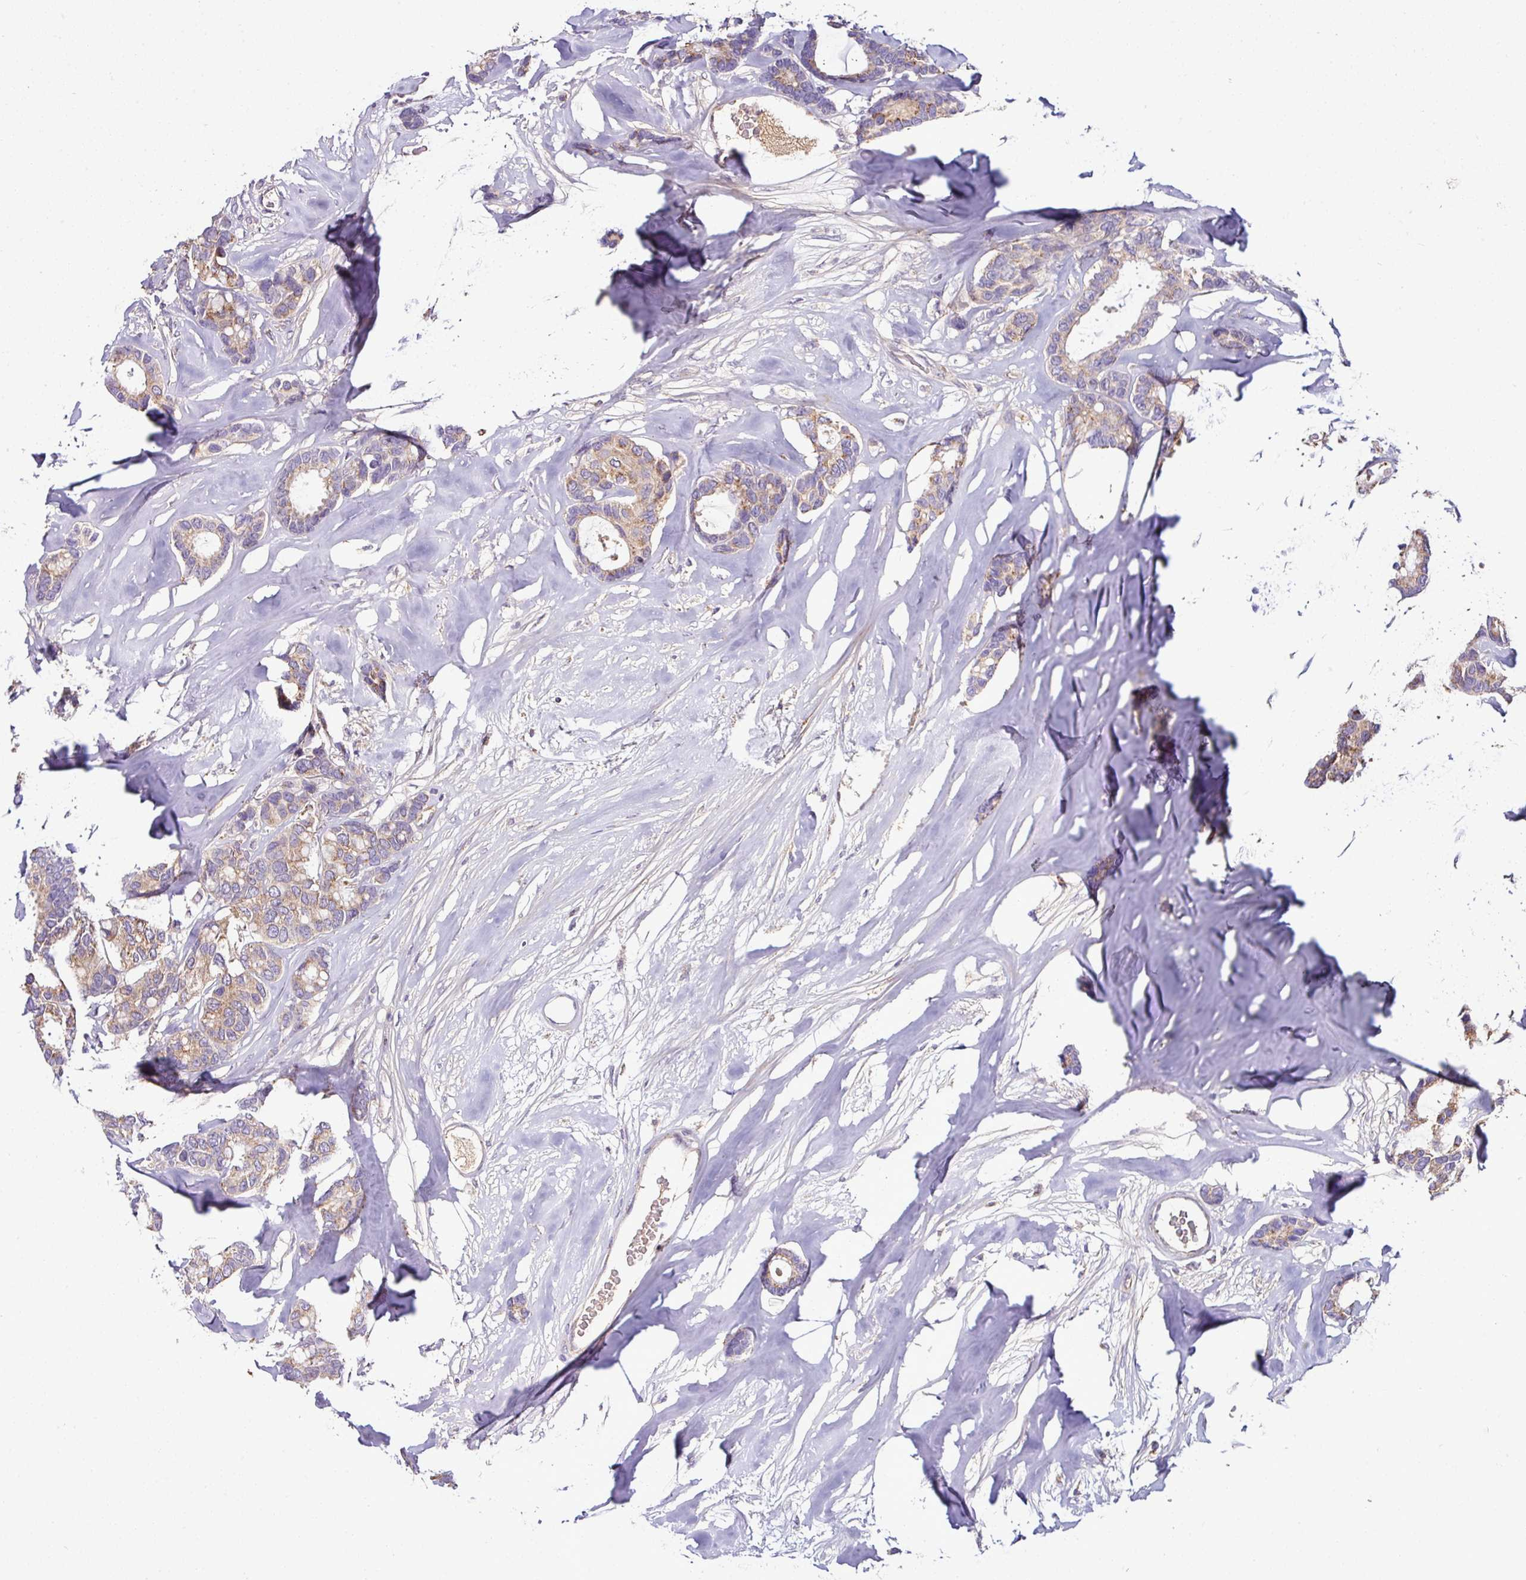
{"staining": {"intensity": "moderate", "quantity": "25%-75%", "location": "cytoplasmic/membranous"}, "tissue": "breast cancer", "cell_type": "Tumor cells", "image_type": "cancer", "snomed": [{"axis": "morphology", "description": "Duct carcinoma"}, {"axis": "topography", "description": "Breast"}], "caption": "Immunohistochemical staining of human breast cancer shows medium levels of moderate cytoplasmic/membranous expression in approximately 25%-75% of tumor cells.", "gene": "CPD", "patient": {"sex": "female", "age": 87}}